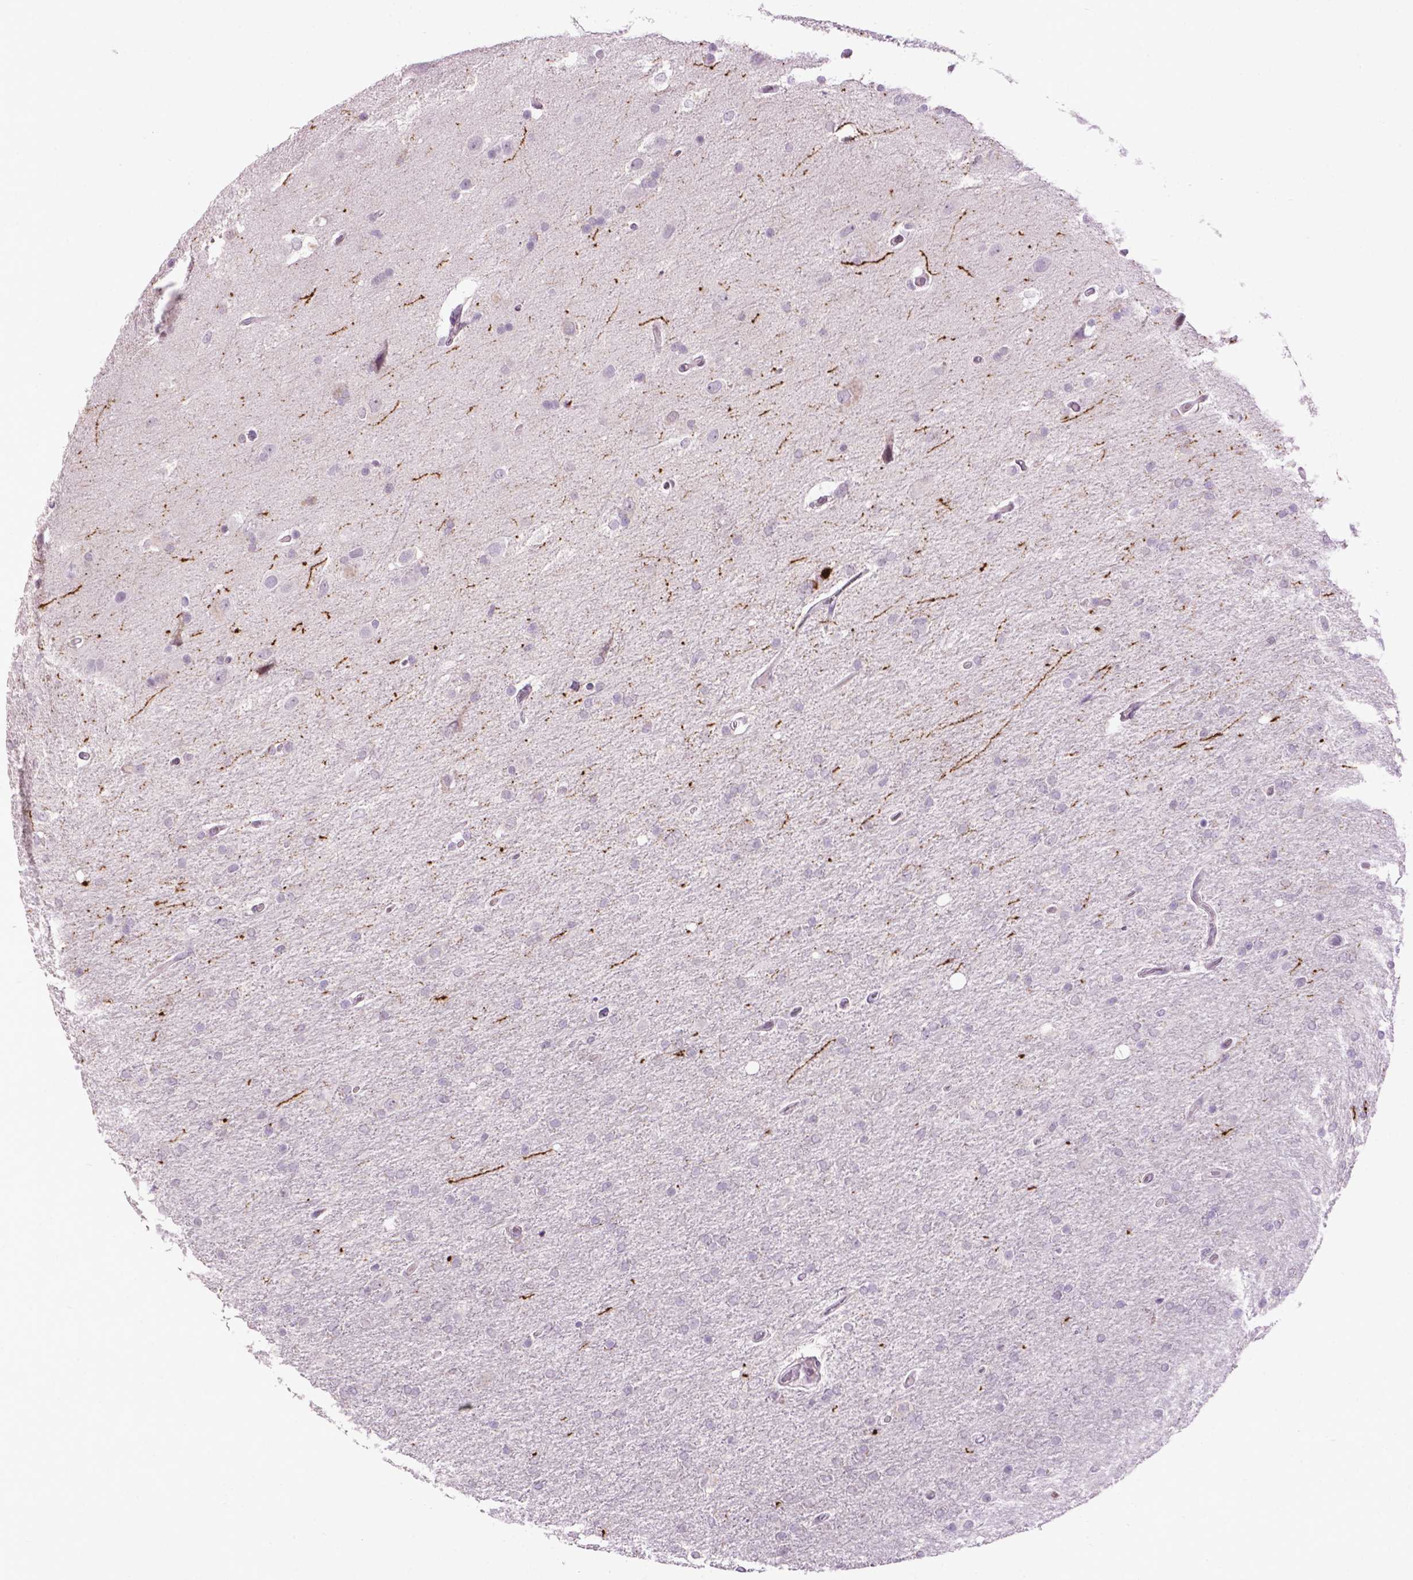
{"staining": {"intensity": "negative", "quantity": "none", "location": "none"}, "tissue": "glioma", "cell_type": "Tumor cells", "image_type": "cancer", "snomed": [{"axis": "morphology", "description": "Glioma, malignant, High grade"}, {"axis": "topography", "description": "Cerebral cortex"}], "caption": "IHC micrograph of neoplastic tissue: human glioma stained with DAB (3,3'-diaminobenzidine) exhibits no significant protein staining in tumor cells. (DAB immunohistochemistry (IHC) with hematoxylin counter stain).", "gene": "TH", "patient": {"sex": "male", "age": 70}}